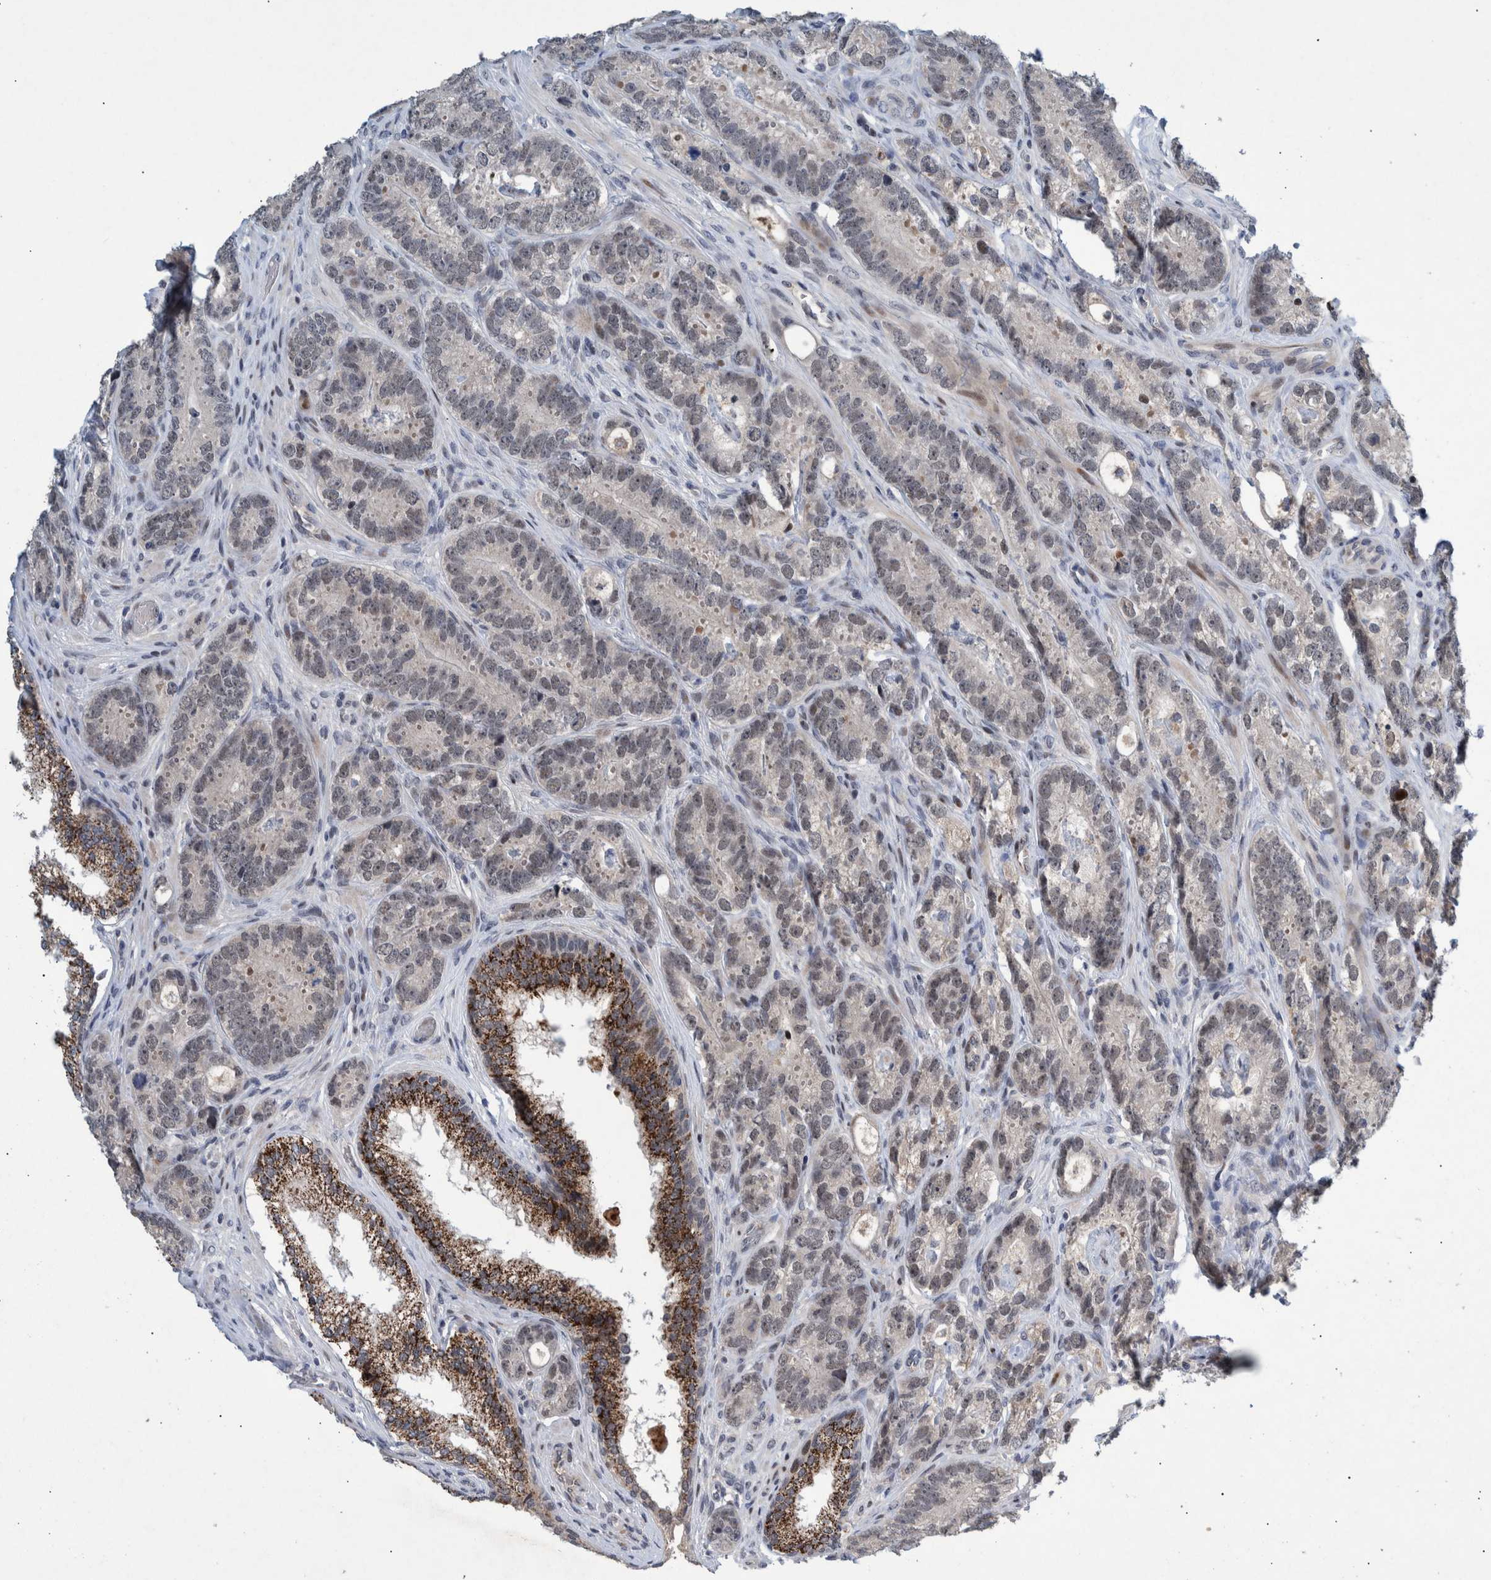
{"staining": {"intensity": "weak", "quantity": "25%-75%", "location": "nuclear"}, "tissue": "prostate cancer", "cell_type": "Tumor cells", "image_type": "cancer", "snomed": [{"axis": "morphology", "description": "Adenocarcinoma, High grade"}, {"axis": "topography", "description": "Prostate"}], "caption": "This is an image of immunohistochemistry (IHC) staining of adenocarcinoma (high-grade) (prostate), which shows weak staining in the nuclear of tumor cells.", "gene": "ESRP1", "patient": {"sex": "male", "age": 56}}